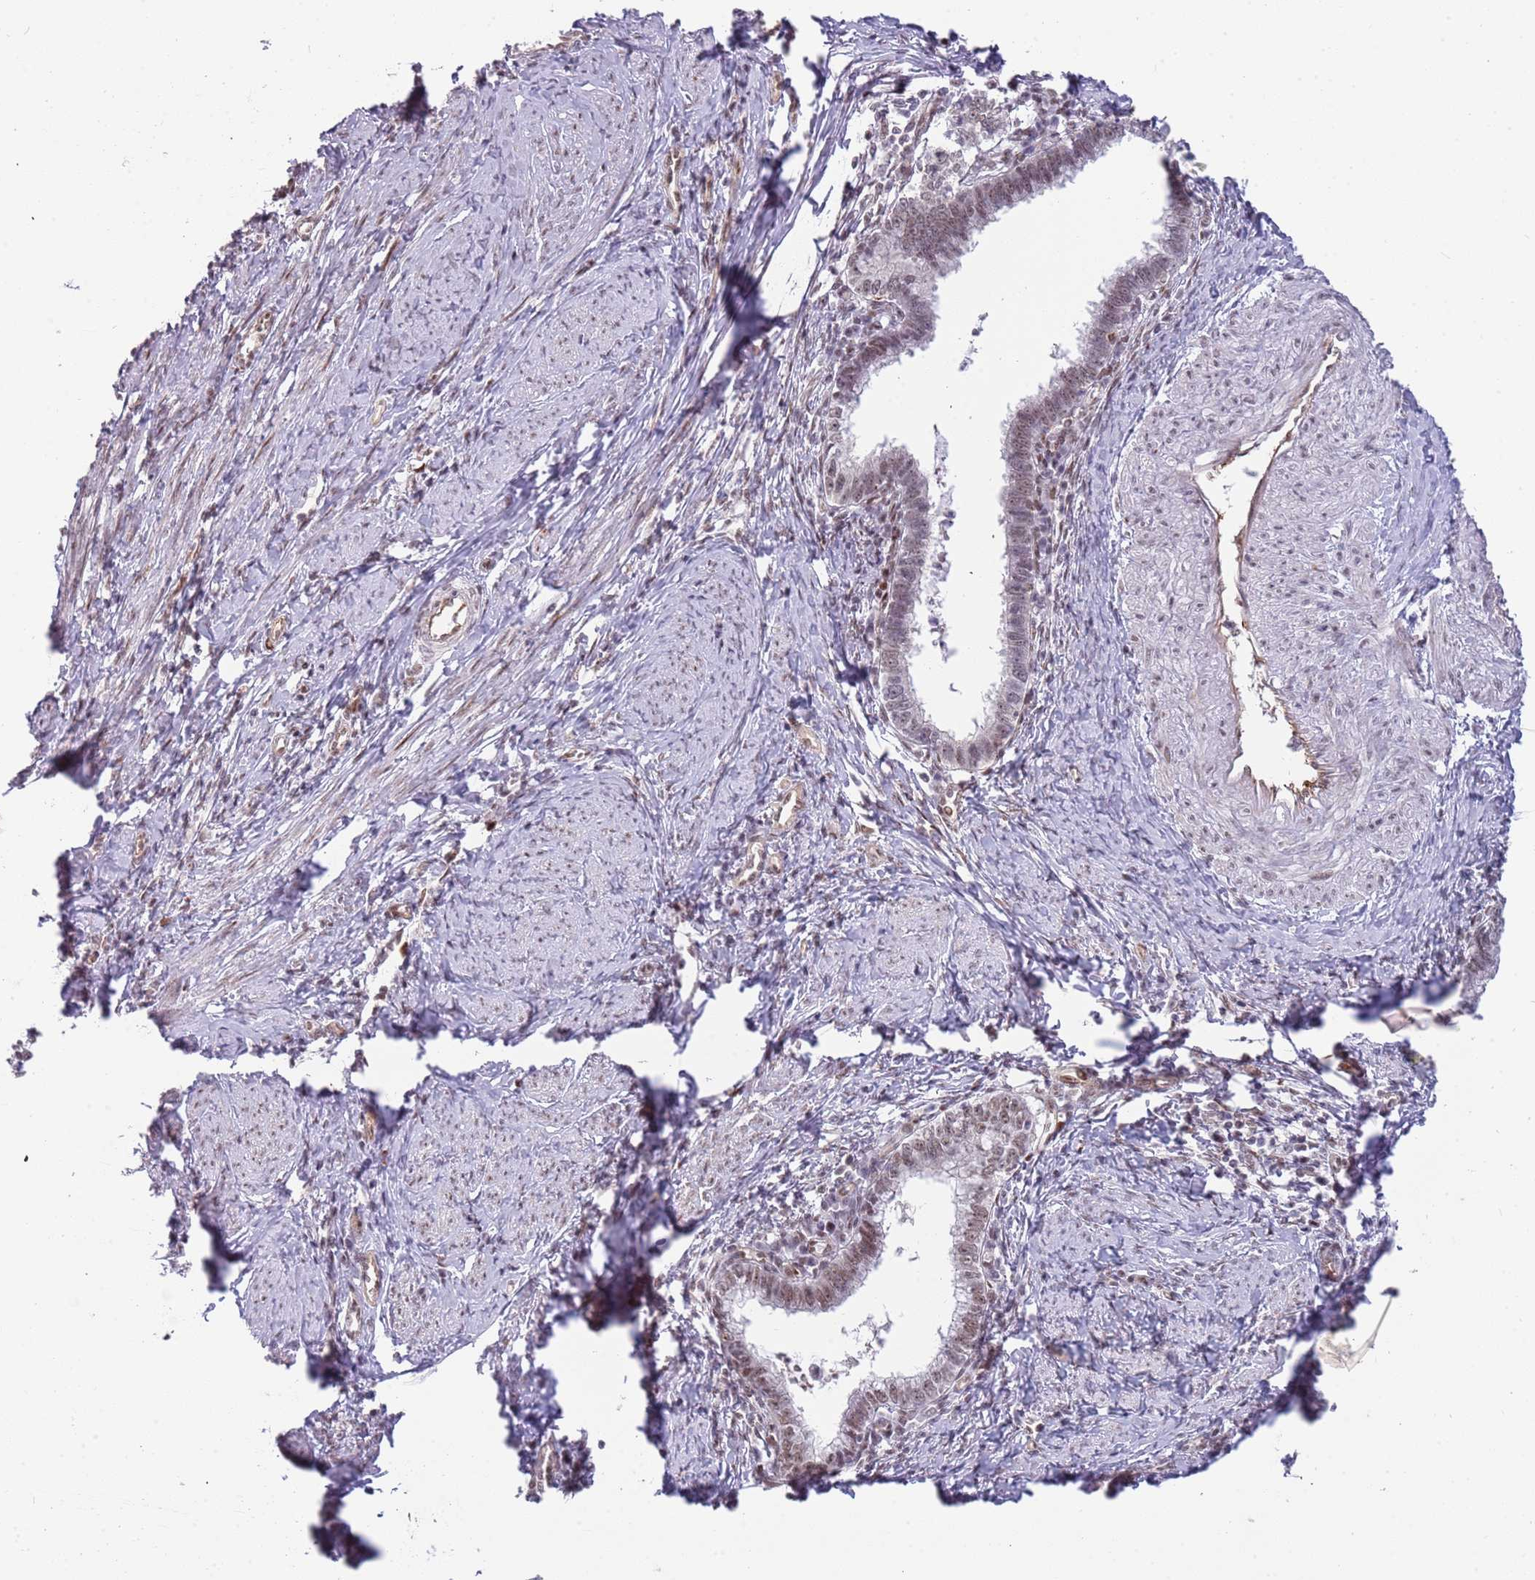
{"staining": {"intensity": "weak", "quantity": ">75%", "location": "nuclear"}, "tissue": "cervical cancer", "cell_type": "Tumor cells", "image_type": "cancer", "snomed": [{"axis": "morphology", "description": "Adenocarcinoma, NOS"}, {"axis": "topography", "description": "Cervix"}], "caption": "Protein positivity by immunohistochemistry (IHC) demonstrates weak nuclear staining in approximately >75% of tumor cells in cervical cancer.", "gene": "LRMDA", "patient": {"sex": "female", "age": 36}}